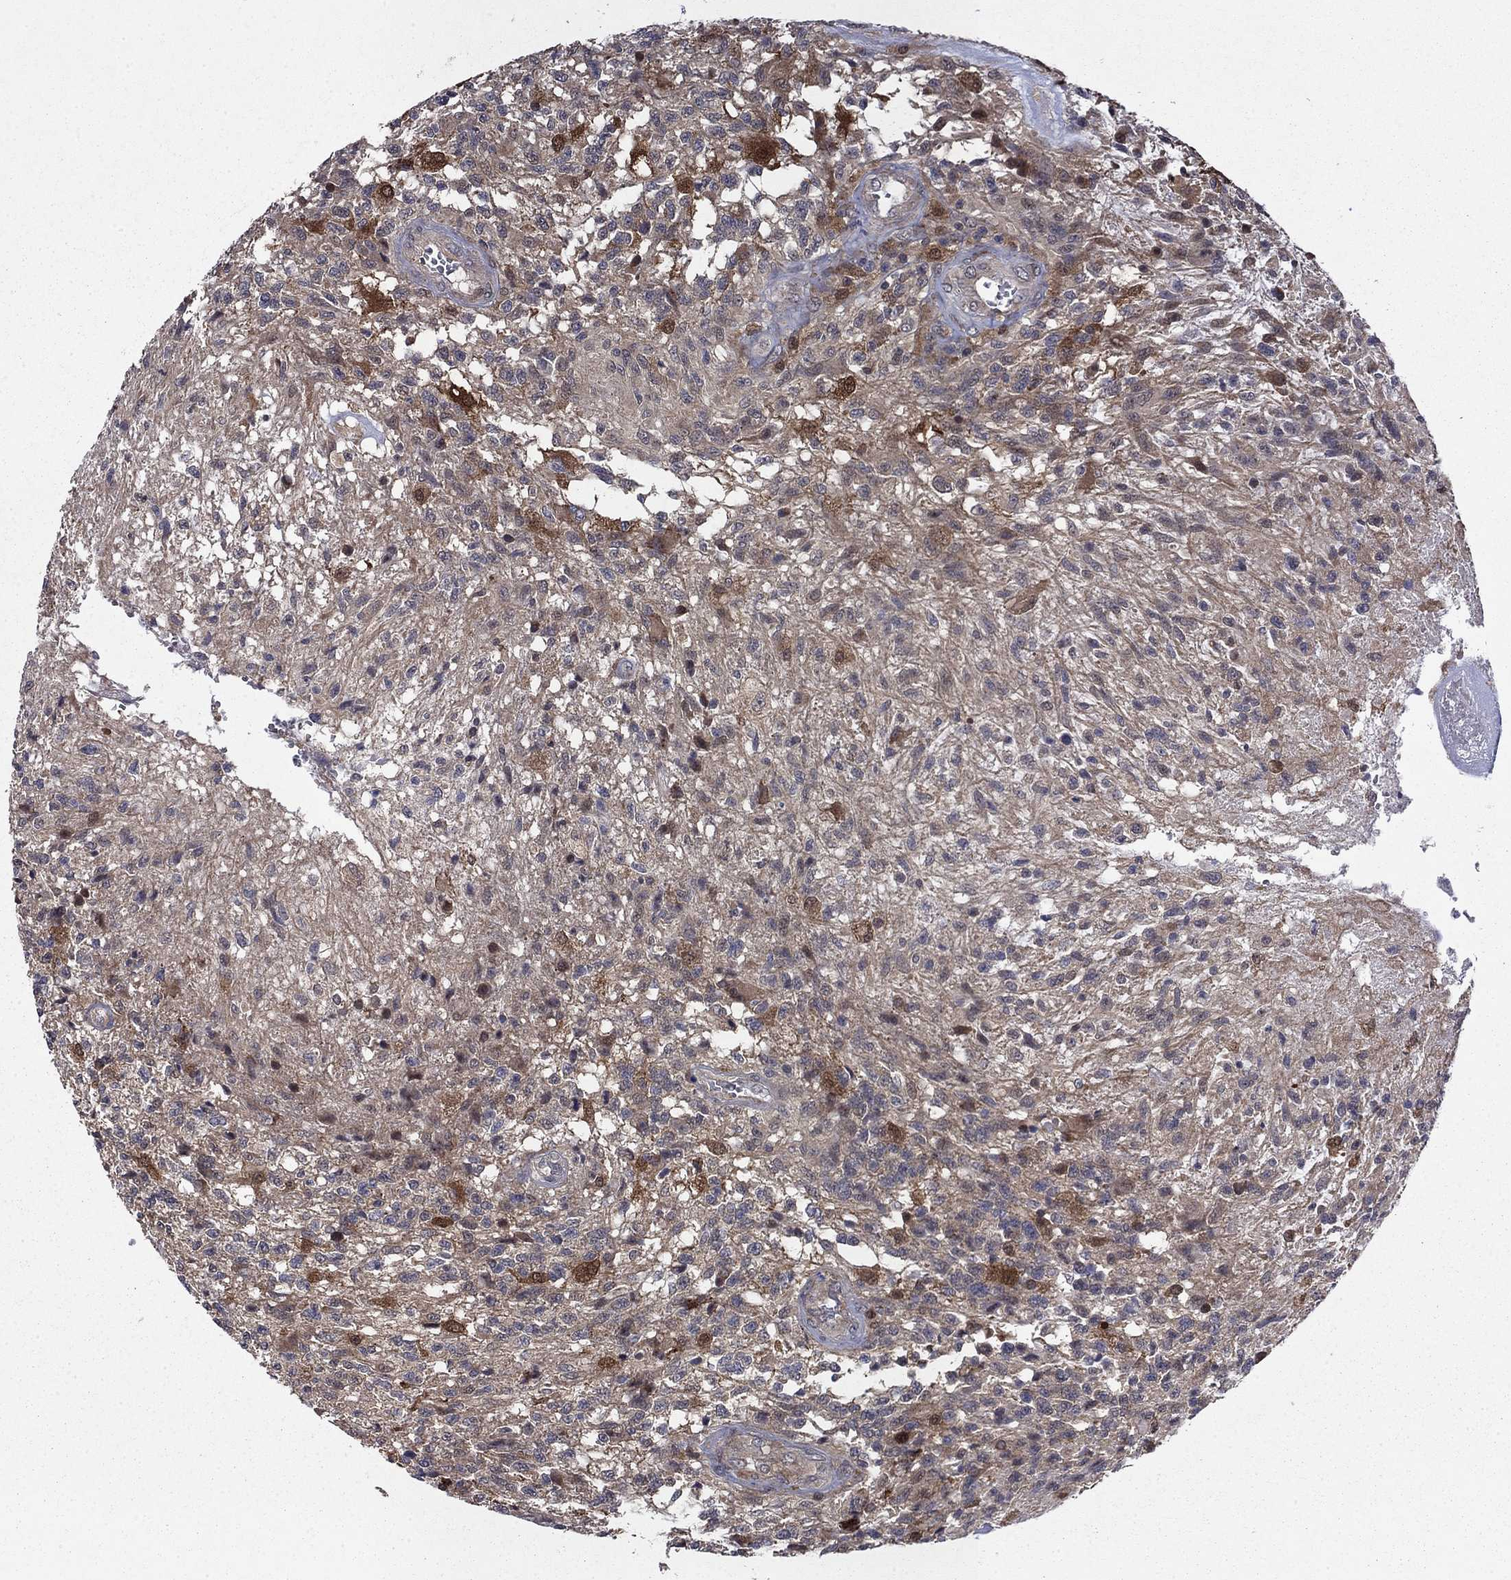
{"staining": {"intensity": "strong", "quantity": "<25%", "location": "cytoplasmic/membranous"}, "tissue": "glioma", "cell_type": "Tumor cells", "image_type": "cancer", "snomed": [{"axis": "morphology", "description": "Glioma, malignant, High grade"}, {"axis": "topography", "description": "Brain"}], "caption": "DAB (3,3'-diaminobenzidine) immunohistochemical staining of human glioma demonstrates strong cytoplasmic/membranous protein staining in approximately <25% of tumor cells. (DAB (3,3'-diaminobenzidine) = brown stain, brightfield microscopy at high magnification).", "gene": "TPMT", "patient": {"sex": "male", "age": 56}}